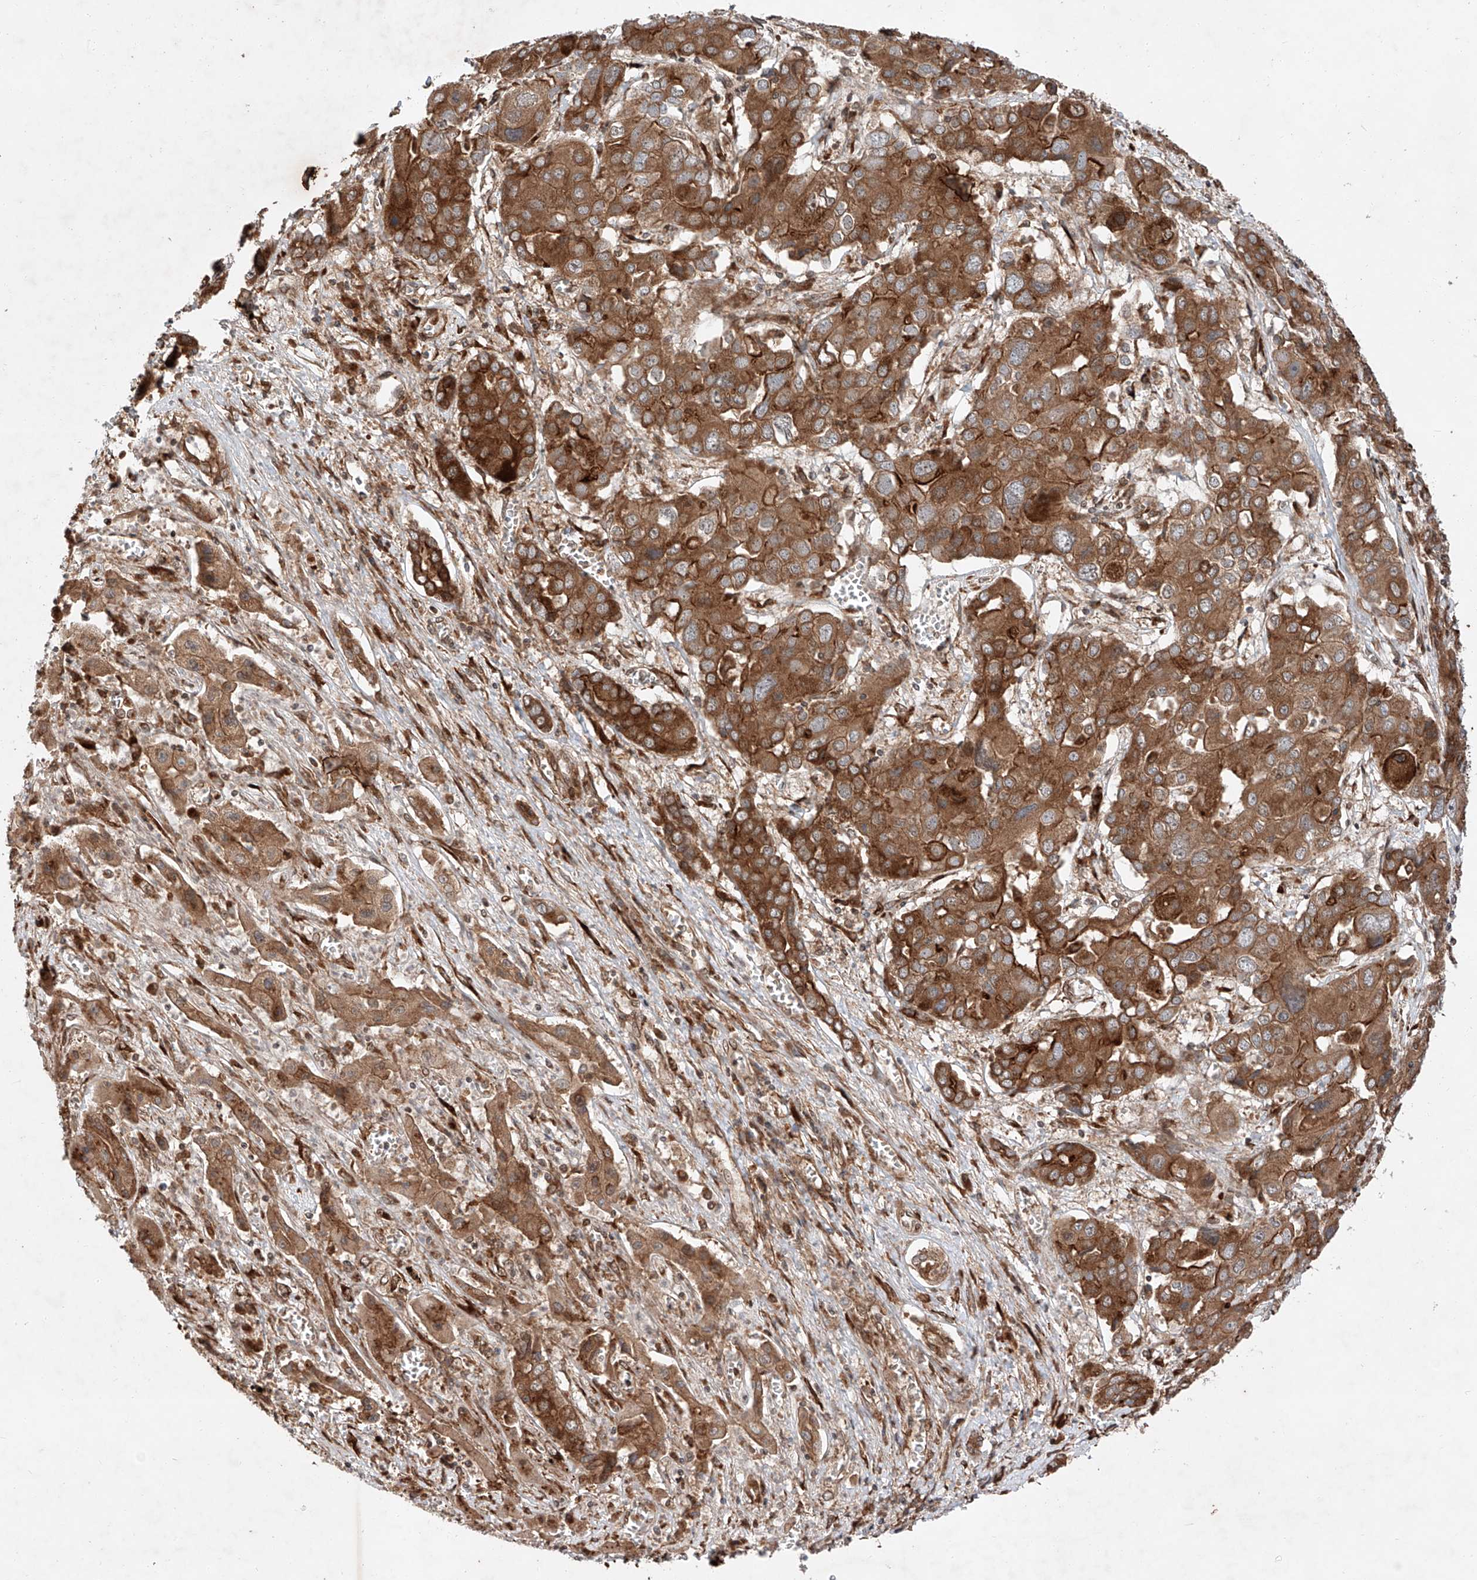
{"staining": {"intensity": "moderate", "quantity": ">75%", "location": "cytoplasmic/membranous"}, "tissue": "liver cancer", "cell_type": "Tumor cells", "image_type": "cancer", "snomed": [{"axis": "morphology", "description": "Cholangiocarcinoma"}, {"axis": "topography", "description": "Liver"}], "caption": "A high-resolution micrograph shows immunohistochemistry (IHC) staining of liver cancer (cholangiocarcinoma), which reveals moderate cytoplasmic/membranous positivity in approximately >75% of tumor cells.", "gene": "ZFP28", "patient": {"sex": "male", "age": 67}}